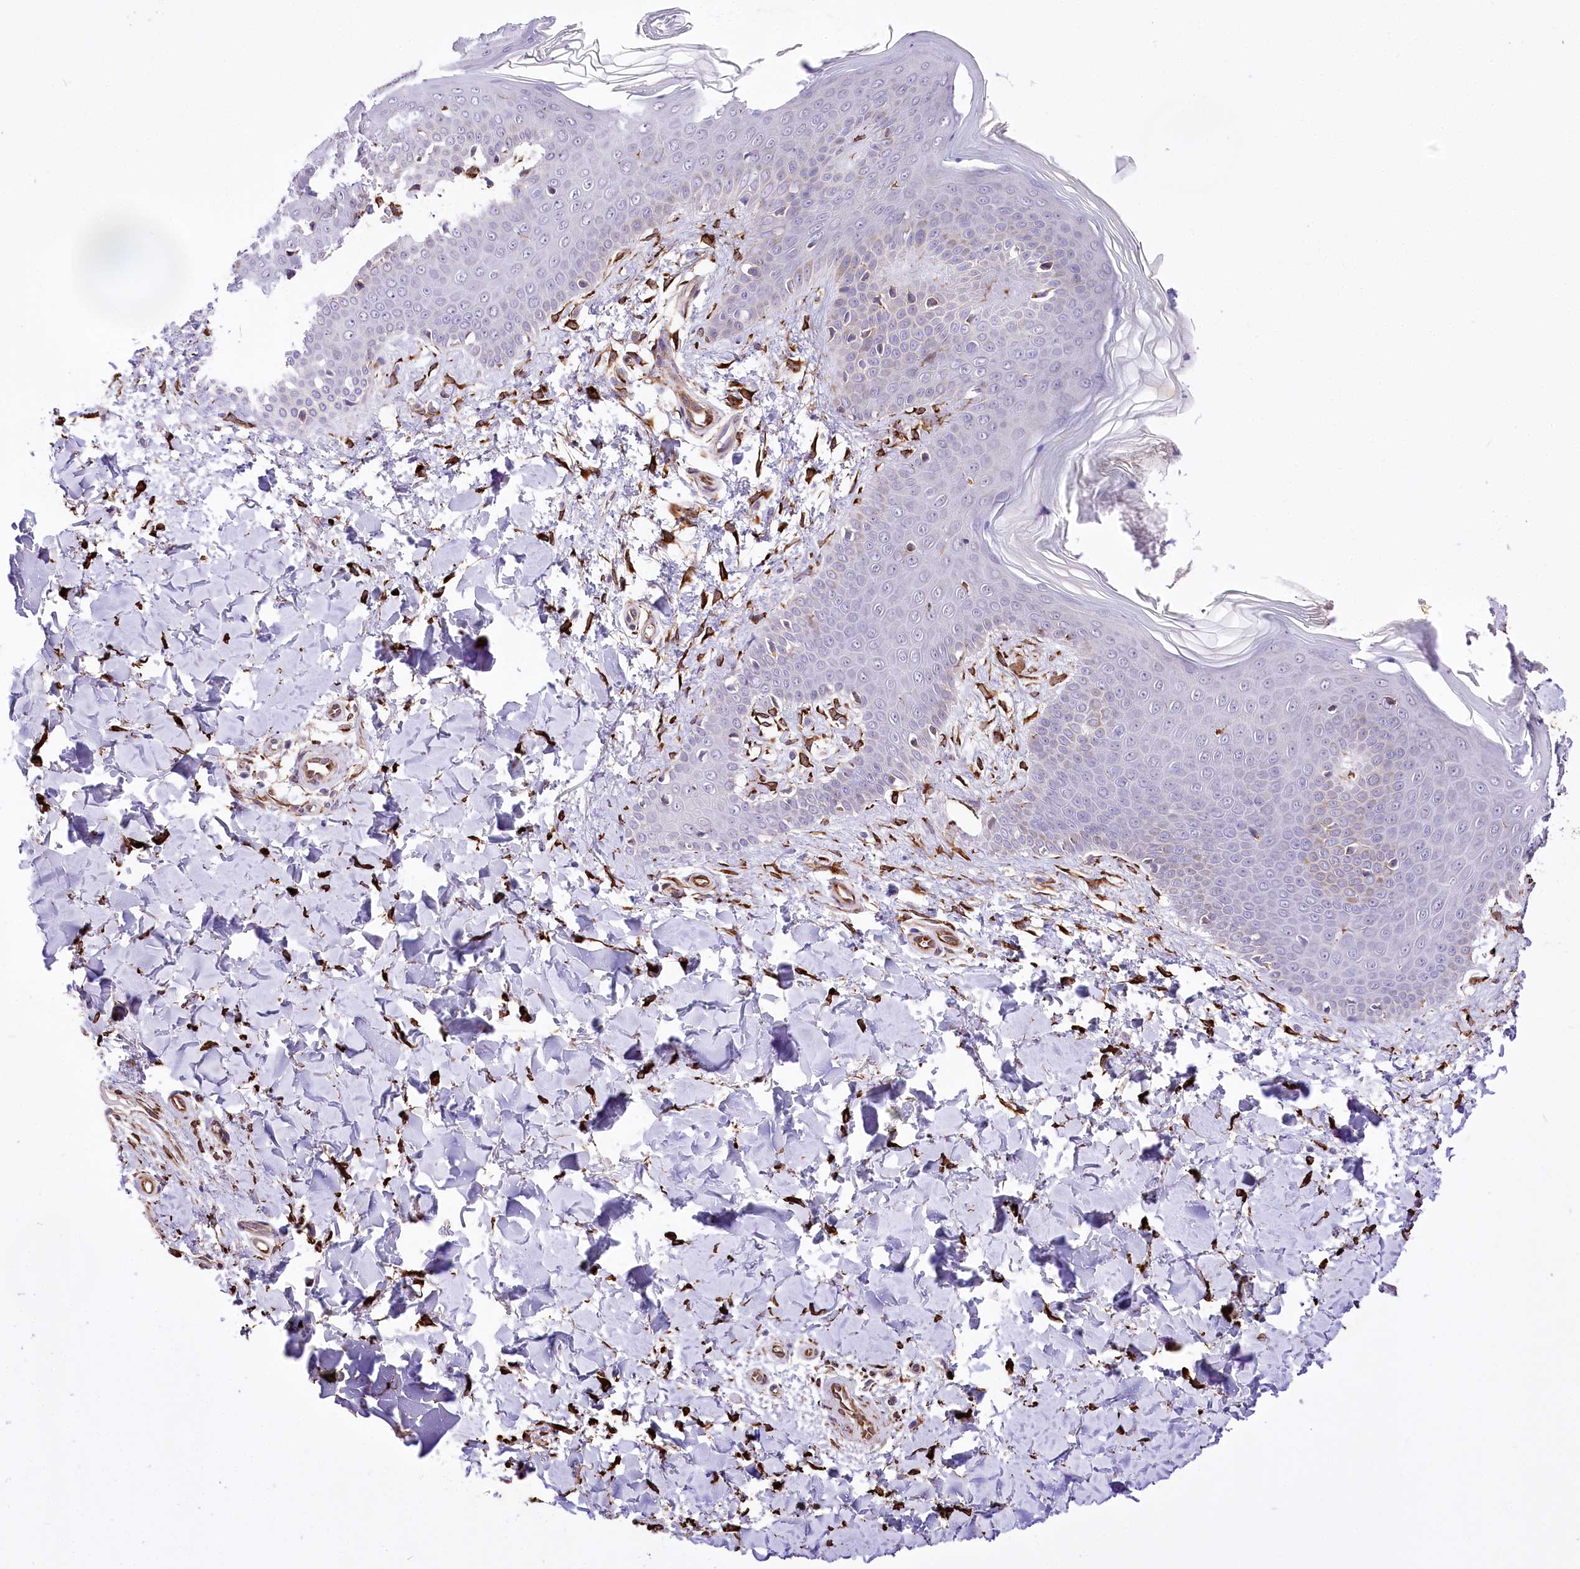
{"staining": {"intensity": "strong", "quantity": ">75%", "location": "cytoplasmic/membranous"}, "tissue": "skin", "cell_type": "Fibroblasts", "image_type": "normal", "snomed": [{"axis": "morphology", "description": "Normal tissue, NOS"}, {"axis": "topography", "description": "Skin"}], "caption": "Skin stained with a brown dye exhibits strong cytoplasmic/membranous positive positivity in about >75% of fibroblasts.", "gene": "WWC1", "patient": {"sex": "male", "age": 36}}